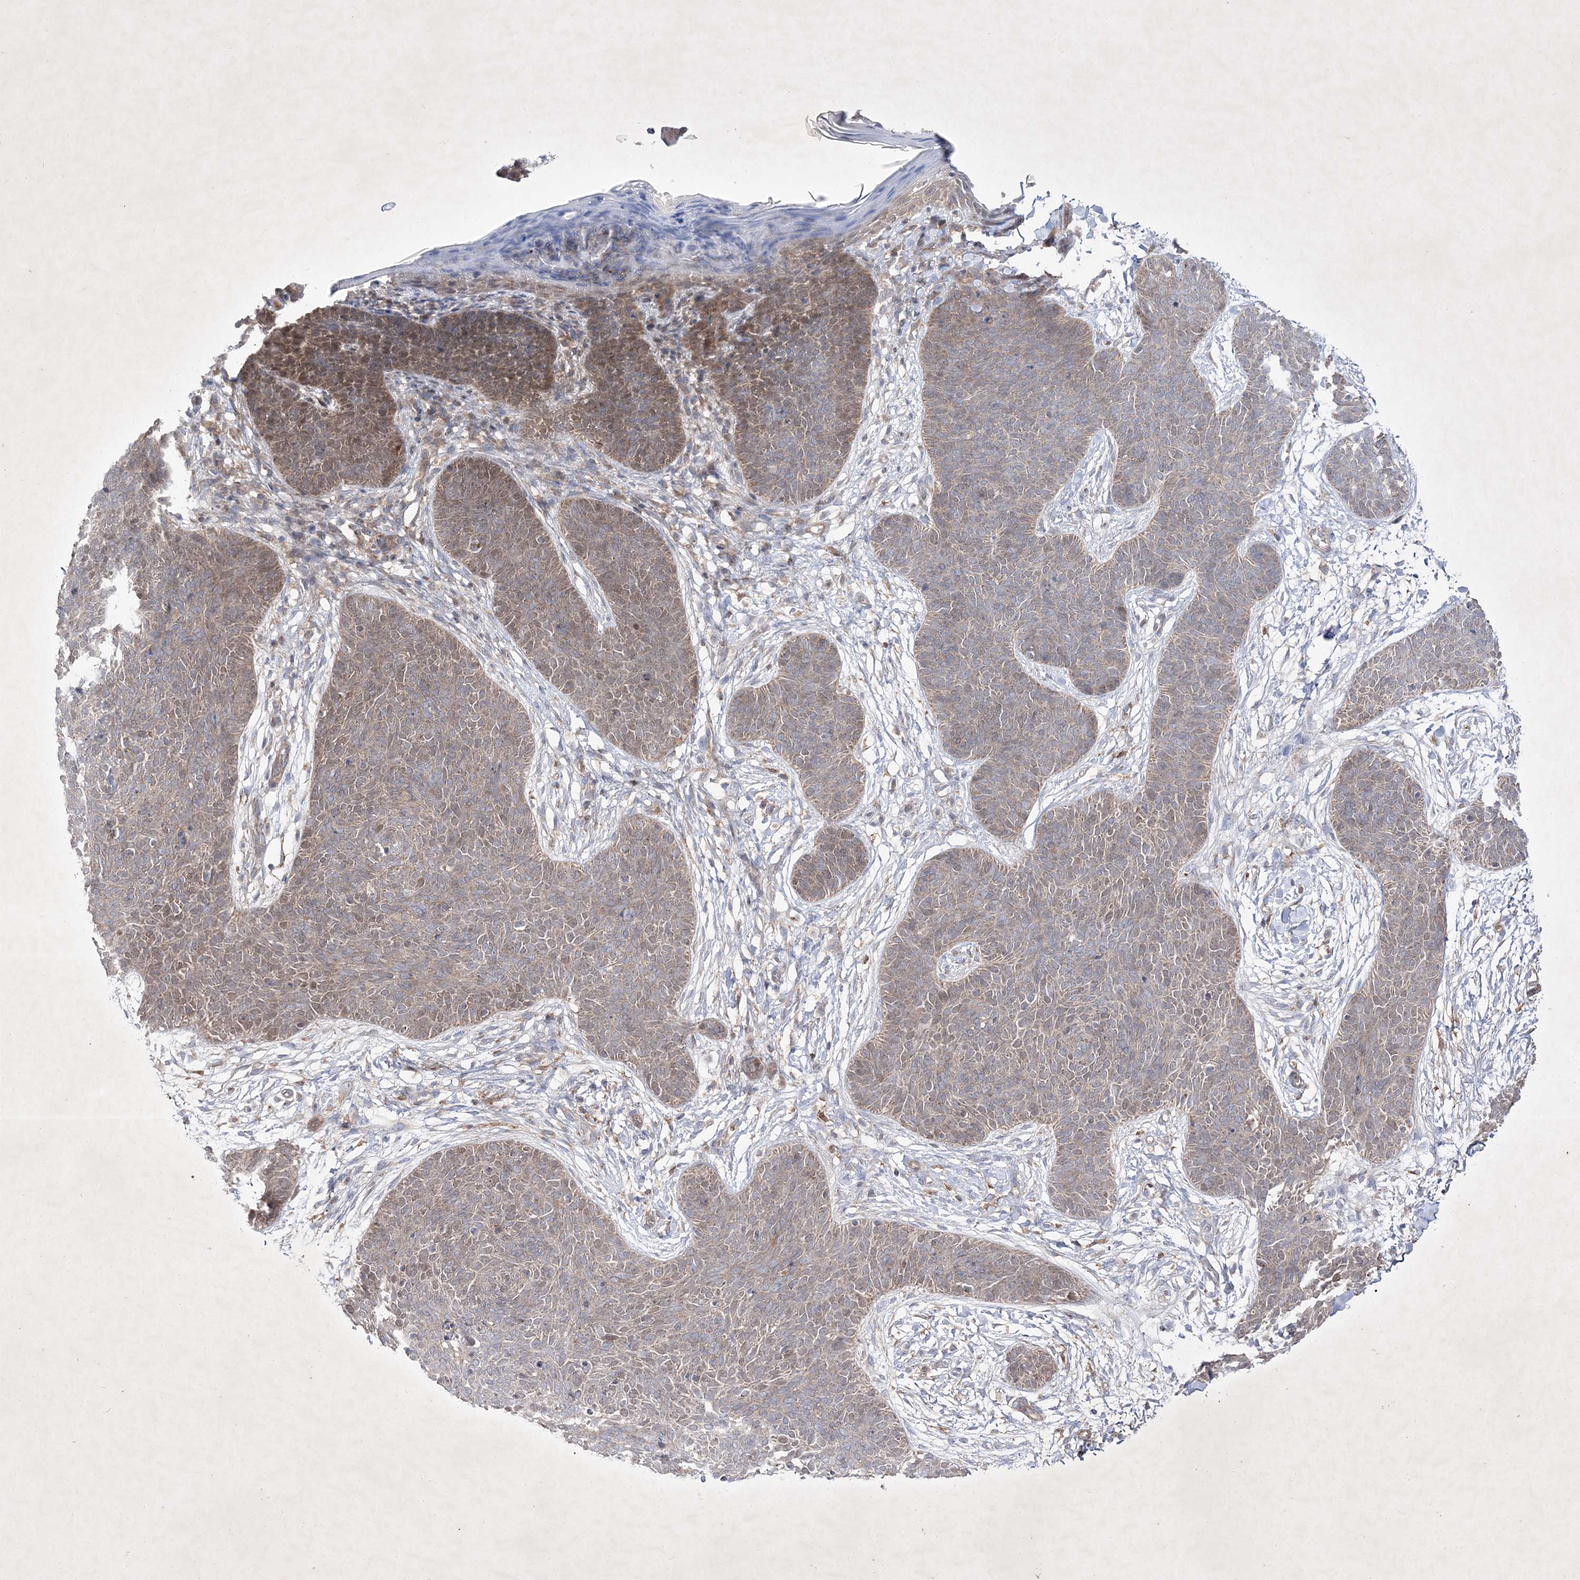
{"staining": {"intensity": "moderate", "quantity": "25%-75%", "location": "cytoplasmic/membranous,nuclear"}, "tissue": "skin cancer", "cell_type": "Tumor cells", "image_type": "cancer", "snomed": [{"axis": "morphology", "description": "Basal cell carcinoma"}, {"axis": "topography", "description": "Skin"}], "caption": "Skin basal cell carcinoma tissue demonstrates moderate cytoplasmic/membranous and nuclear expression in approximately 25%-75% of tumor cells, visualized by immunohistochemistry.", "gene": "OPA1", "patient": {"sex": "male", "age": 85}}